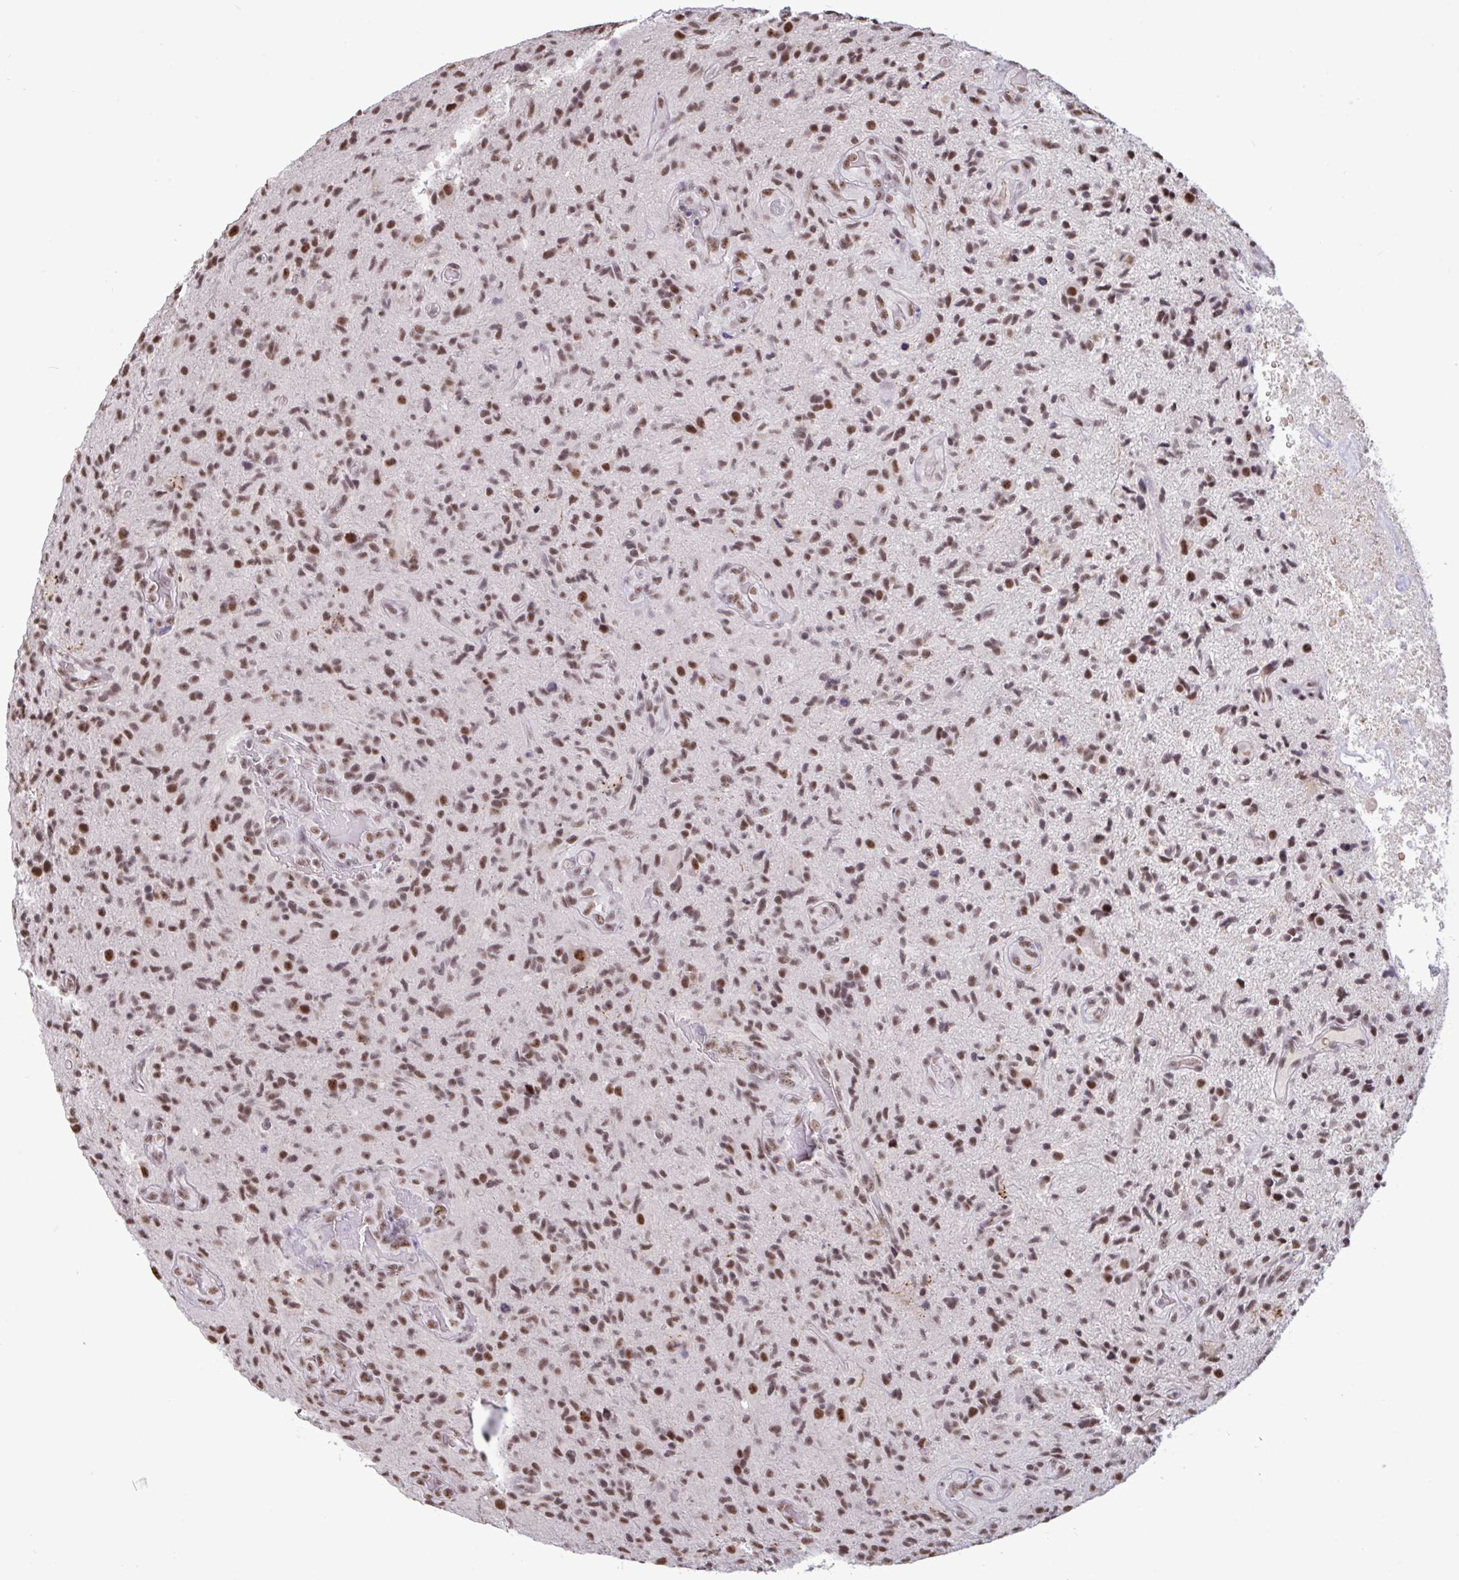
{"staining": {"intensity": "moderate", "quantity": ">75%", "location": "nuclear"}, "tissue": "glioma", "cell_type": "Tumor cells", "image_type": "cancer", "snomed": [{"axis": "morphology", "description": "Glioma, malignant, High grade"}, {"axis": "topography", "description": "Brain"}], "caption": "Human glioma stained with a brown dye shows moderate nuclear positive positivity in approximately >75% of tumor cells.", "gene": "PUF60", "patient": {"sex": "male", "age": 55}}